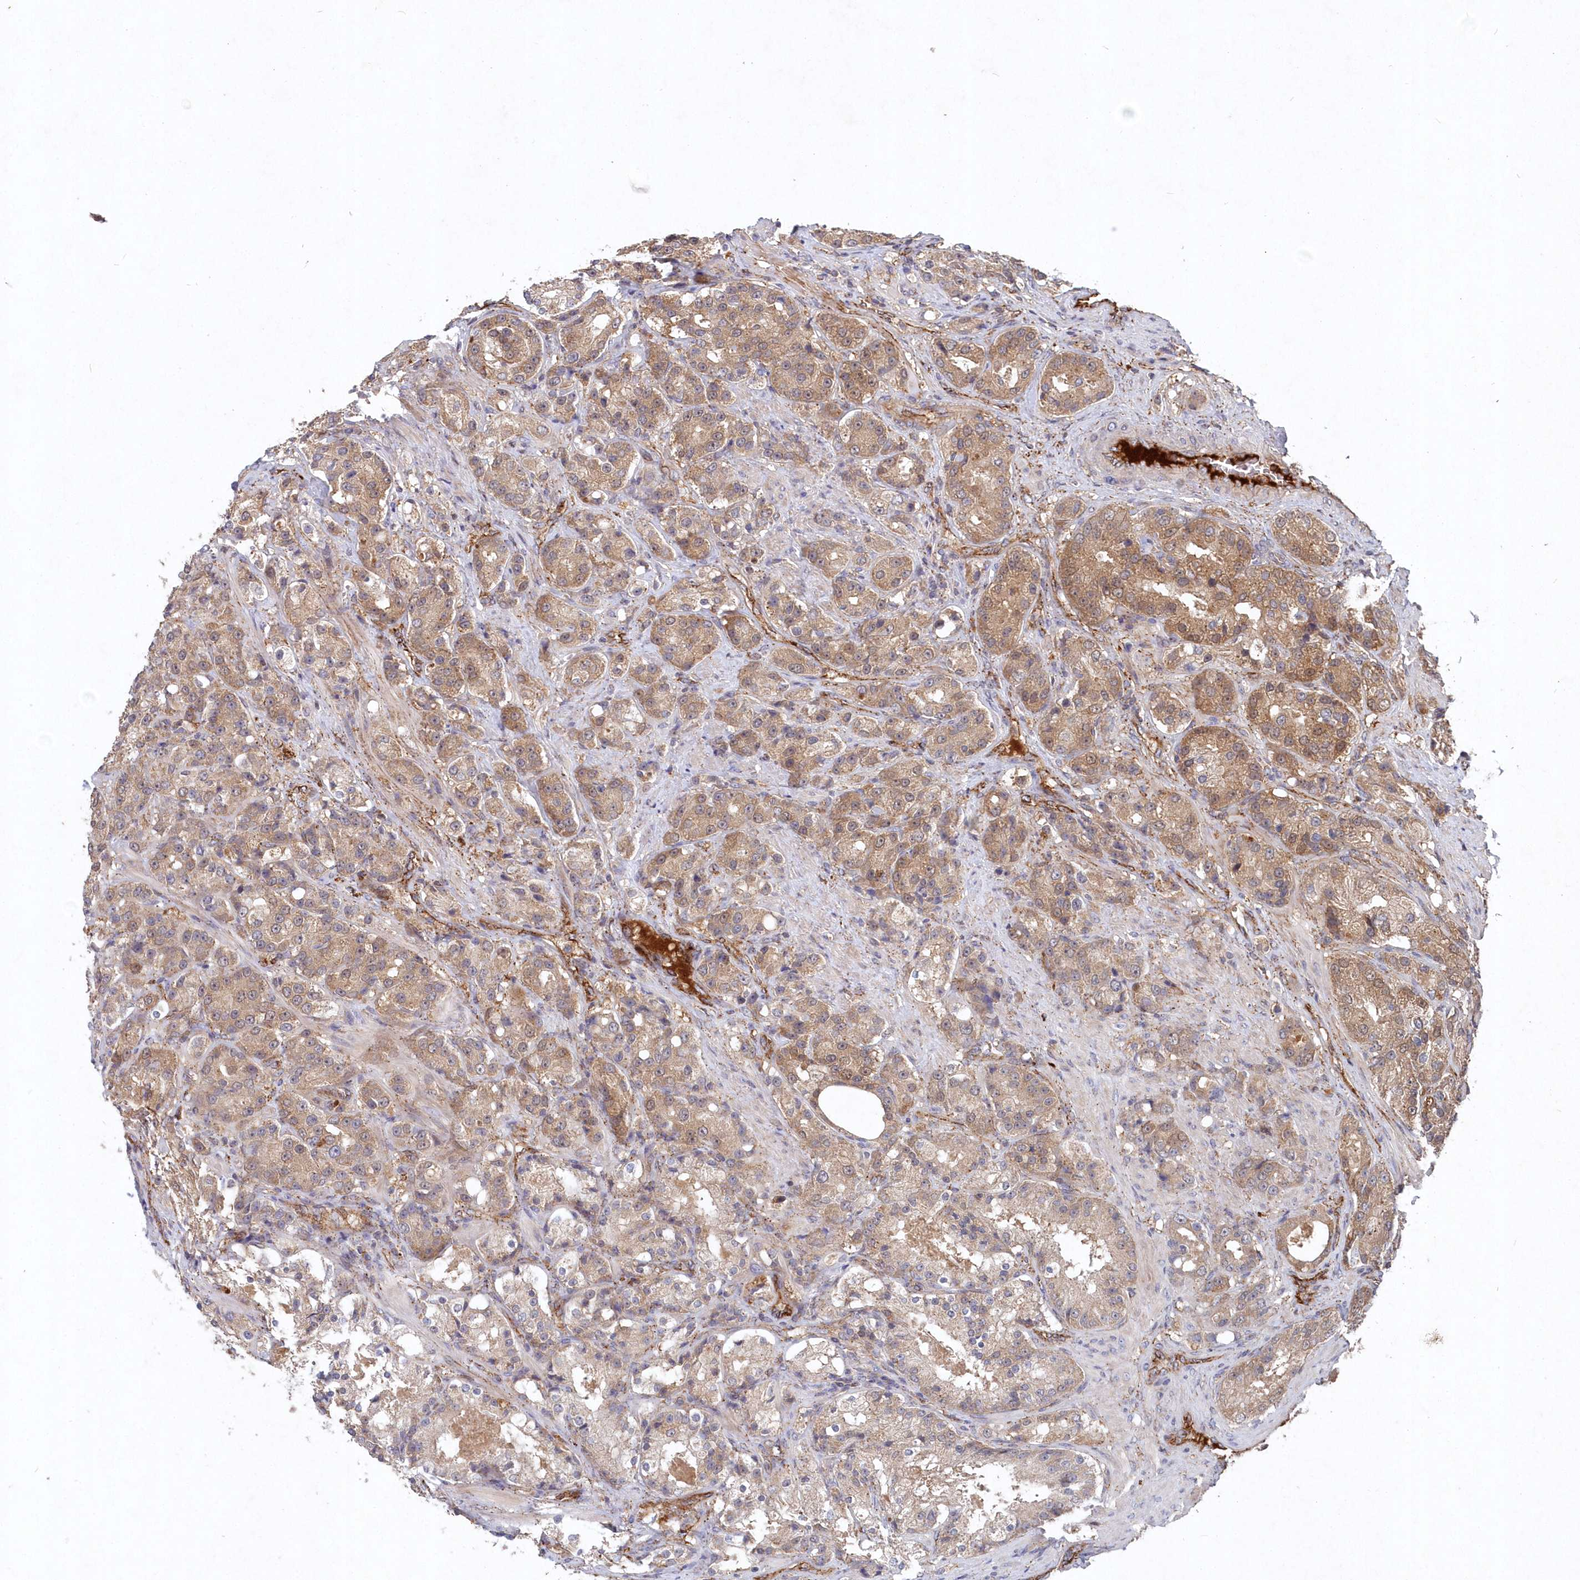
{"staining": {"intensity": "weak", "quantity": "25%-75%", "location": "cytoplasmic/membranous"}, "tissue": "prostate cancer", "cell_type": "Tumor cells", "image_type": "cancer", "snomed": [{"axis": "morphology", "description": "Adenocarcinoma, High grade"}, {"axis": "topography", "description": "Prostate"}], "caption": "Protein staining of adenocarcinoma (high-grade) (prostate) tissue exhibits weak cytoplasmic/membranous staining in approximately 25%-75% of tumor cells.", "gene": "ABHD14B", "patient": {"sex": "male", "age": 60}}